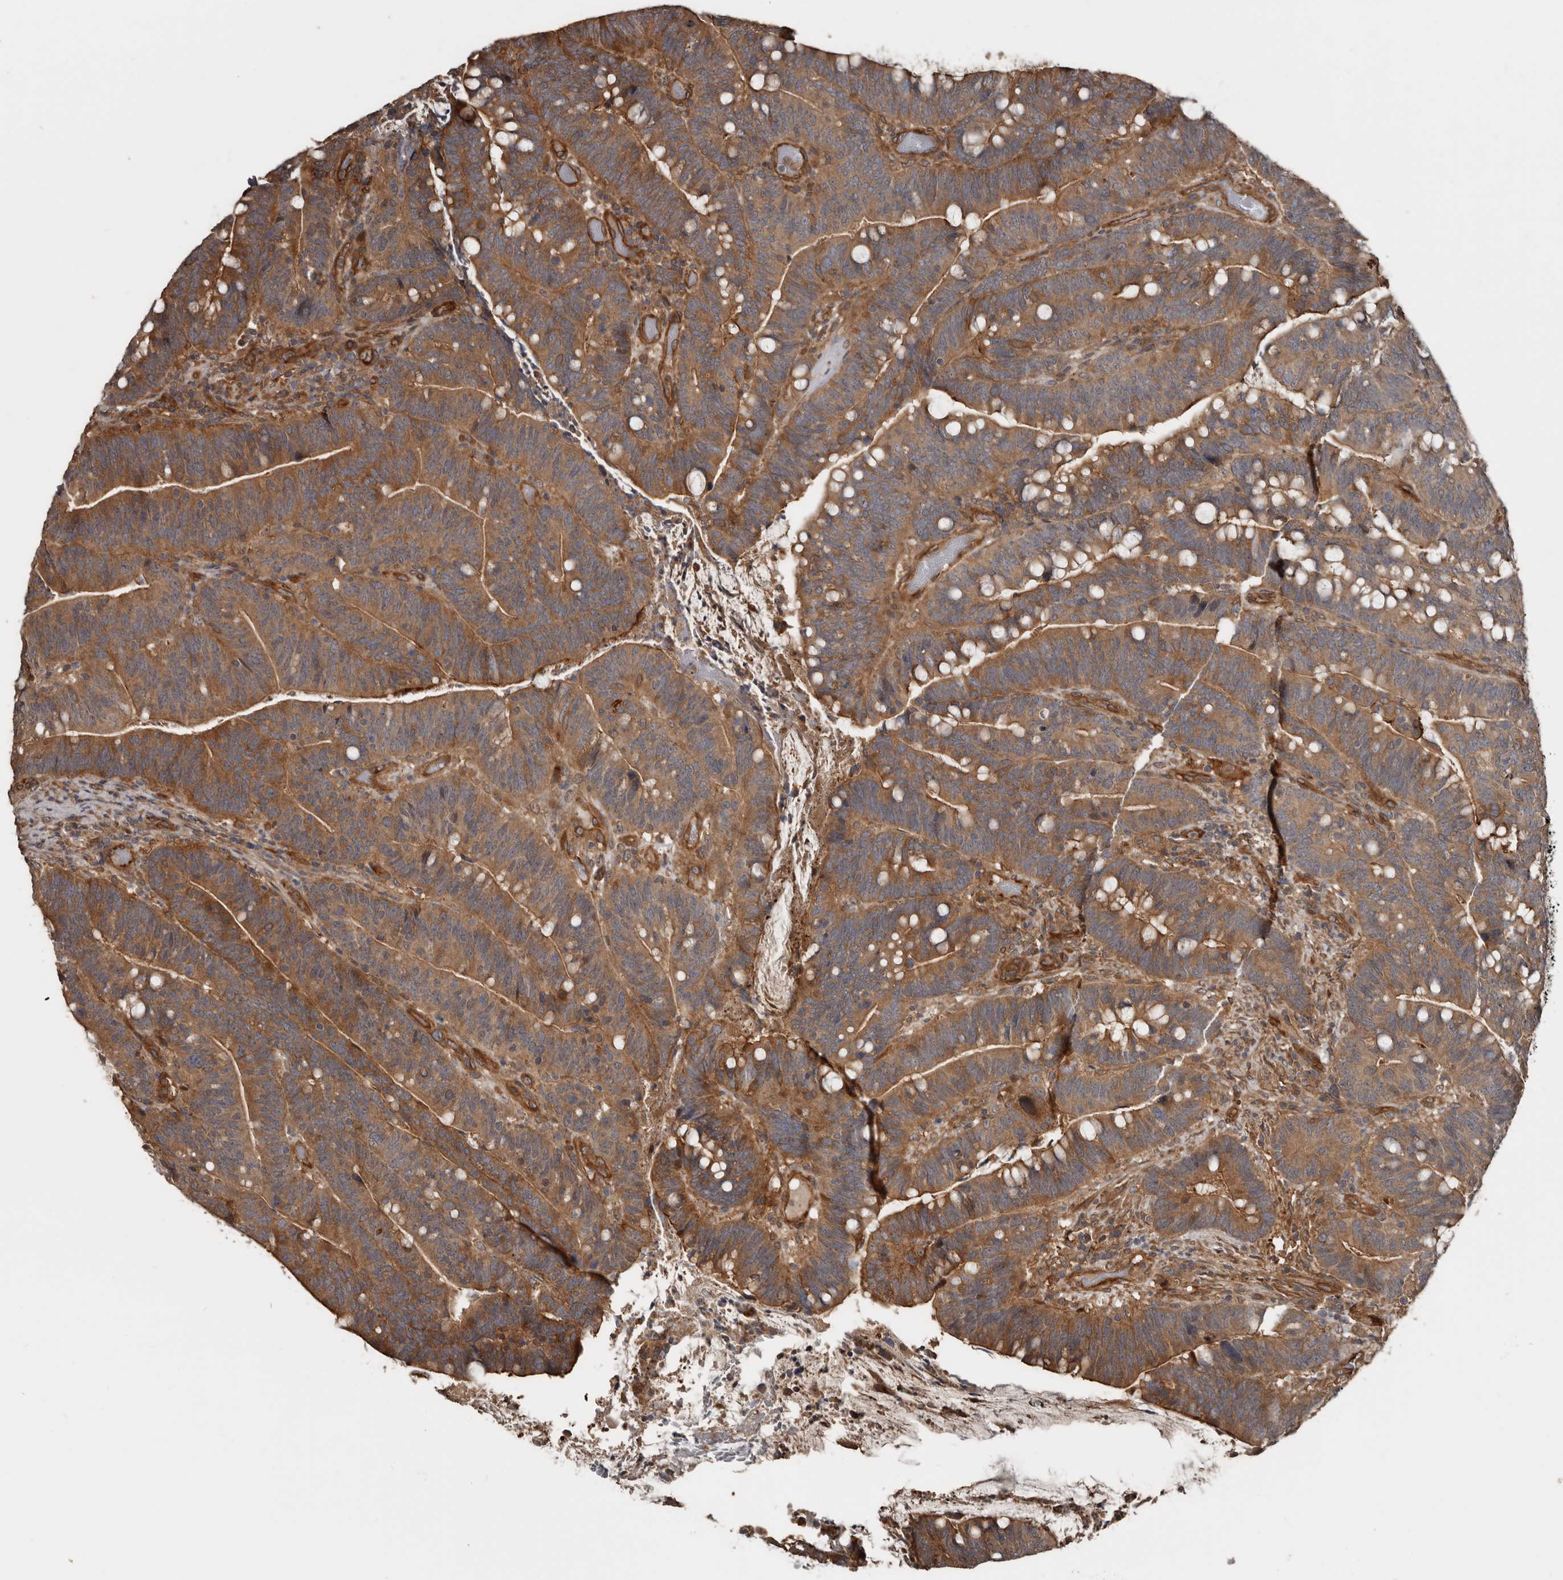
{"staining": {"intensity": "moderate", "quantity": ">75%", "location": "cytoplasmic/membranous"}, "tissue": "colorectal cancer", "cell_type": "Tumor cells", "image_type": "cancer", "snomed": [{"axis": "morphology", "description": "Adenocarcinoma, NOS"}, {"axis": "topography", "description": "Colon"}], "caption": "Immunohistochemical staining of colorectal cancer demonstrates medium levels of moderate cytoplasmic/membranous protein staining in about >75% of tumor cells. (Brightfield microscopy of DAB IHC at high magnification).", "gene": "EXOC3L1", "patient": {"sex": "female", "age": 66}}